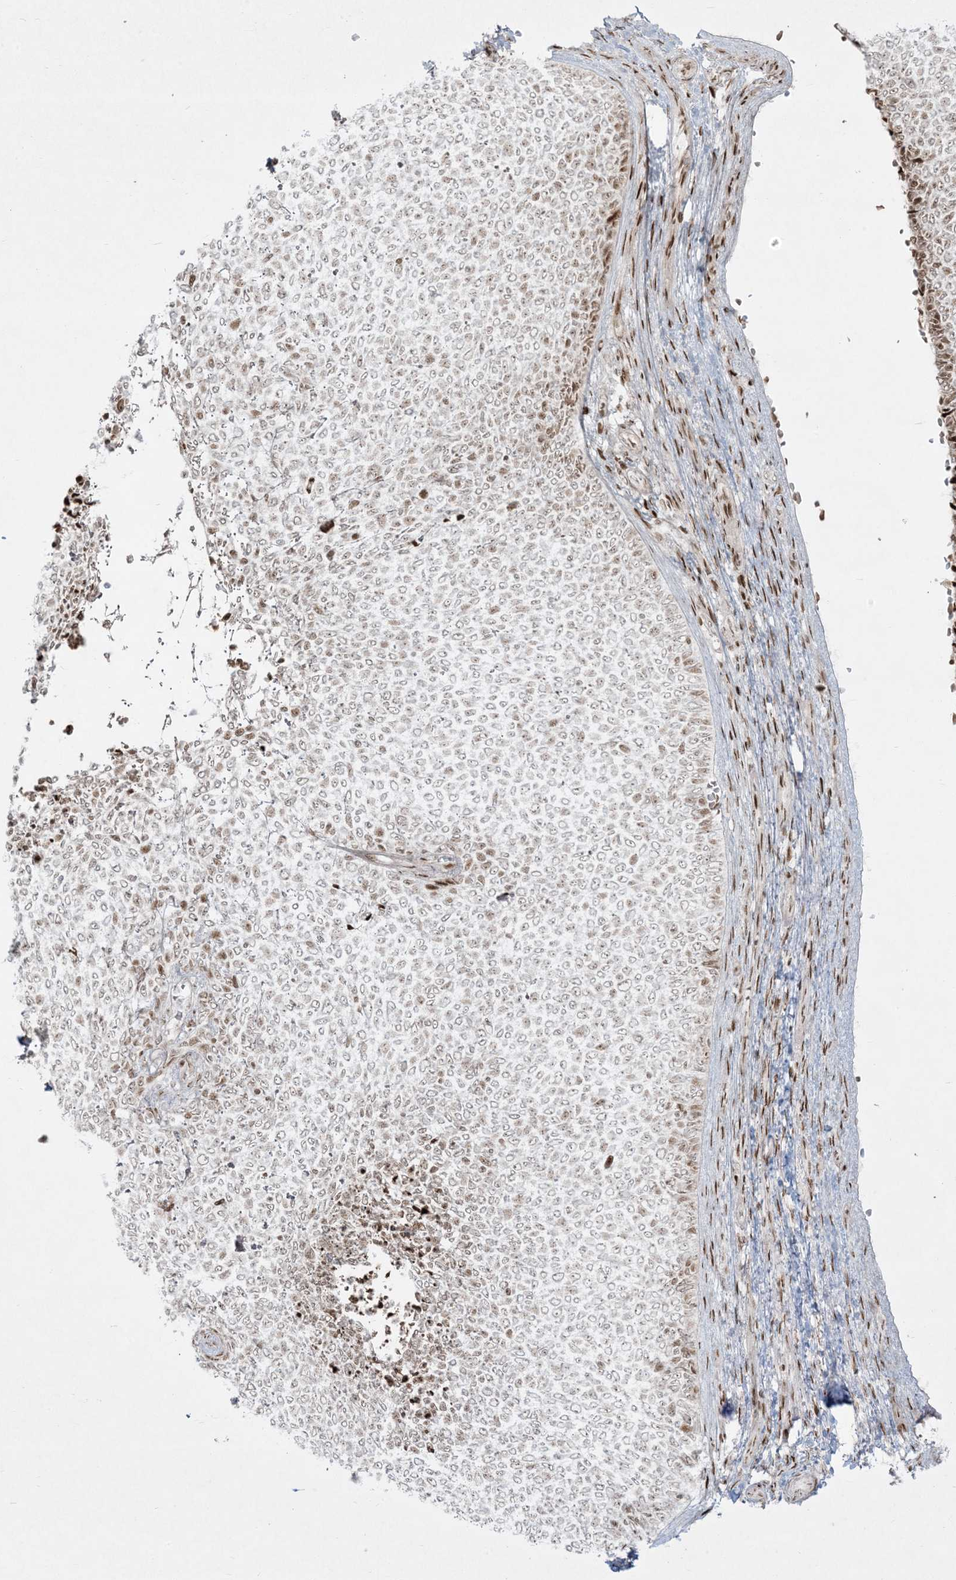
{"staining": {"intensity": "strong", "quantity": "<25%", "location": "nuclear"}, "tissue": "skin cancer", "cell_type": "Tumor cells", "image_type": "cancer", "snomed": [{"axis": "morphology", "description": "Basal cell carcinoma"}, {"axis": "topography", "description": "Skin"}], "caption": "Strong nuclear positivity is appreciated in approximately <25% of tumor cells in skin basal cell carcinoma.", "gene": "RBM10", "patient": {"sex": "female", "age": 84}}